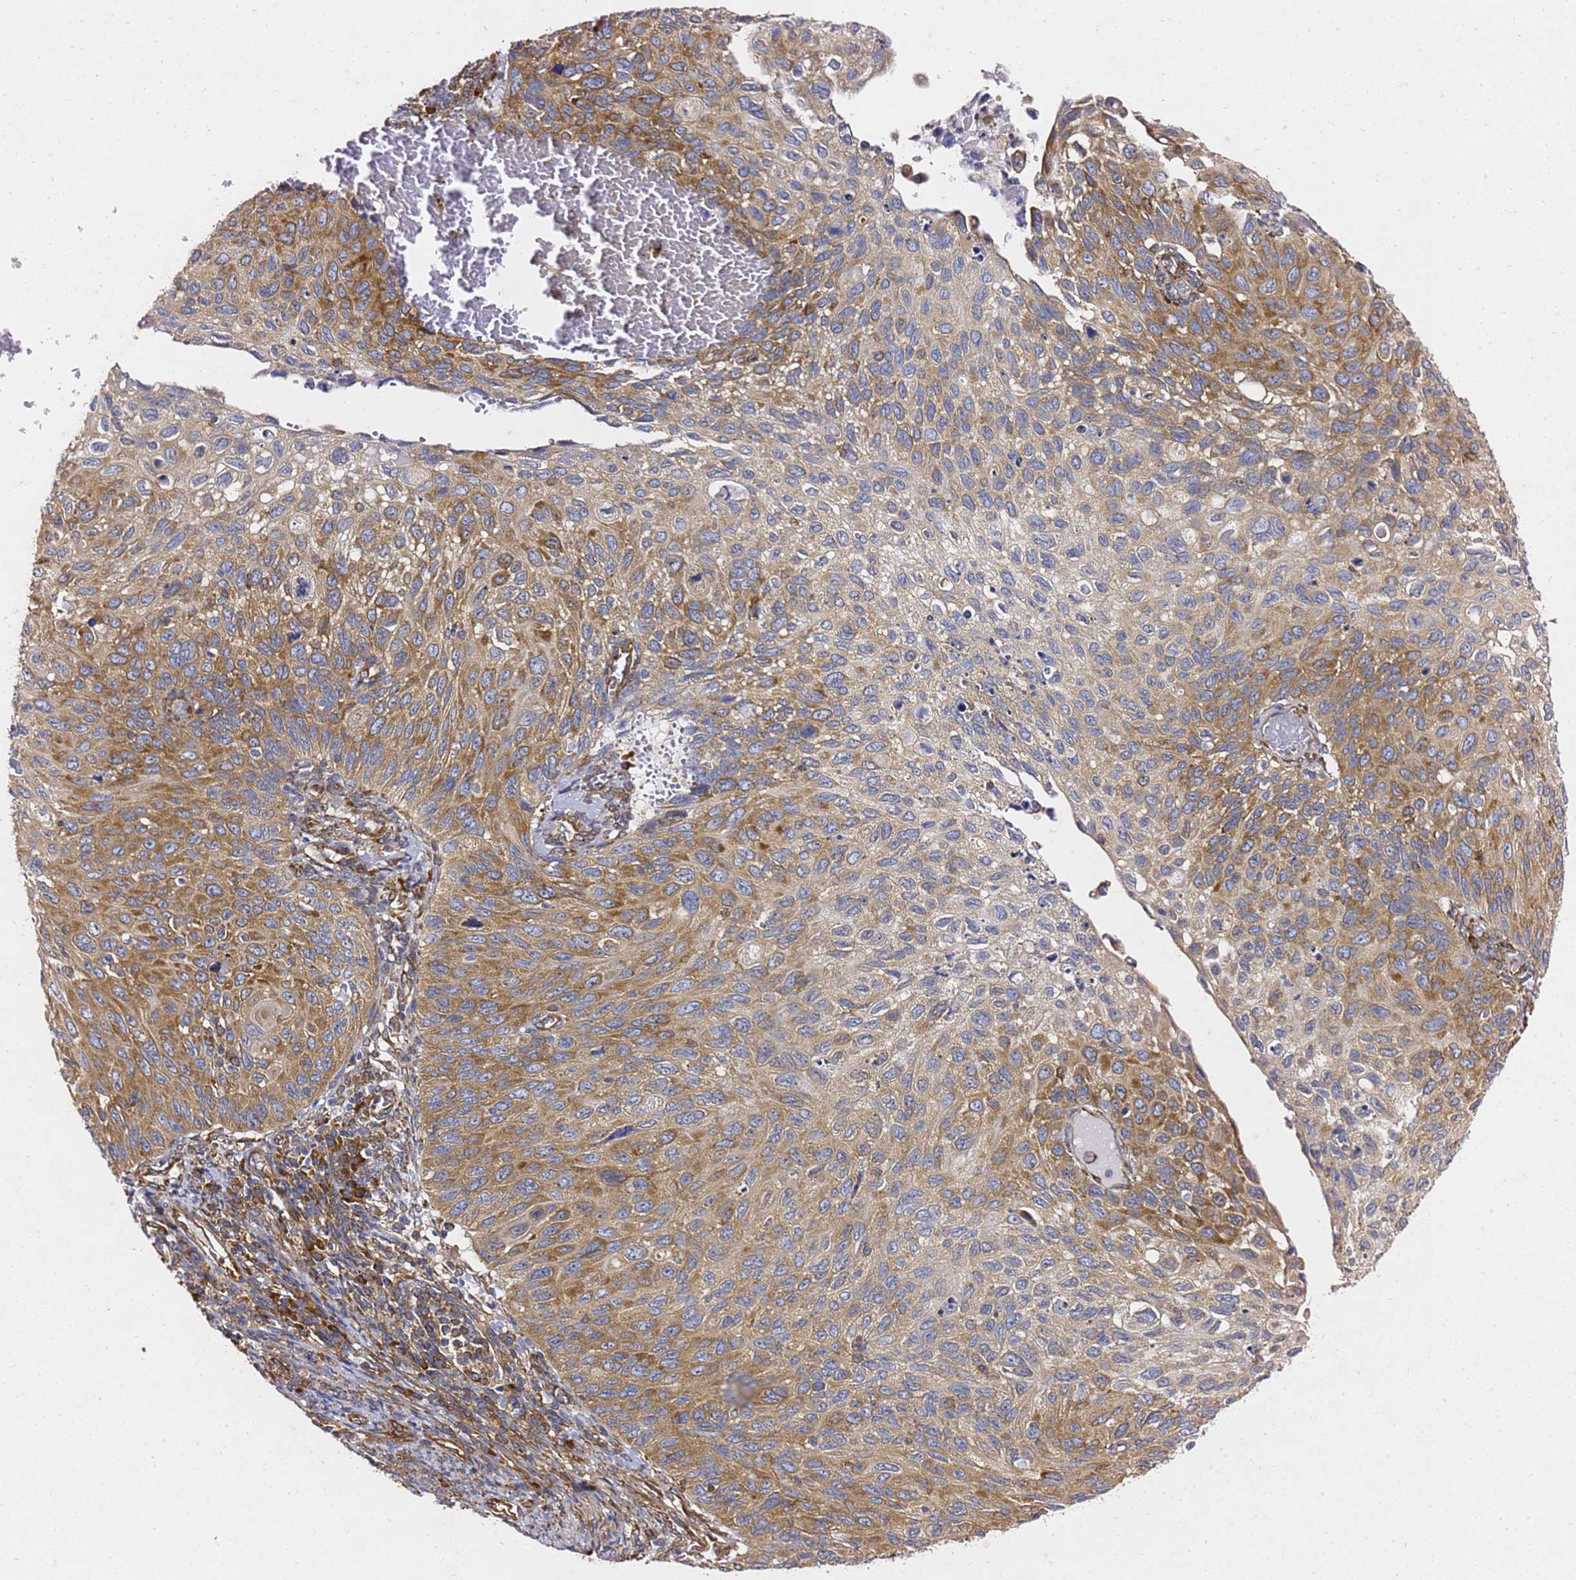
{"staining": {"intensity": "moderate", "quantity": ">75%", "location": "cytoplasmic/membranous"}, "tissue": "cervical cancer", "cell_type": "Tumor cells", "image_type": "cancer", "snomed": [{"axis": "morphology", "description": "Squamous cell carcinoma, NOS"}, {"axis": "topography", "description": "Cervix"}], "caption": "Cervical cancer stained with a brown dye shows moderate cytoplasmic/membranous positive staining in approximately >75% of tumor cells.", "gene": "TPST1", "patient": {"sex": "female", "age": 70}}